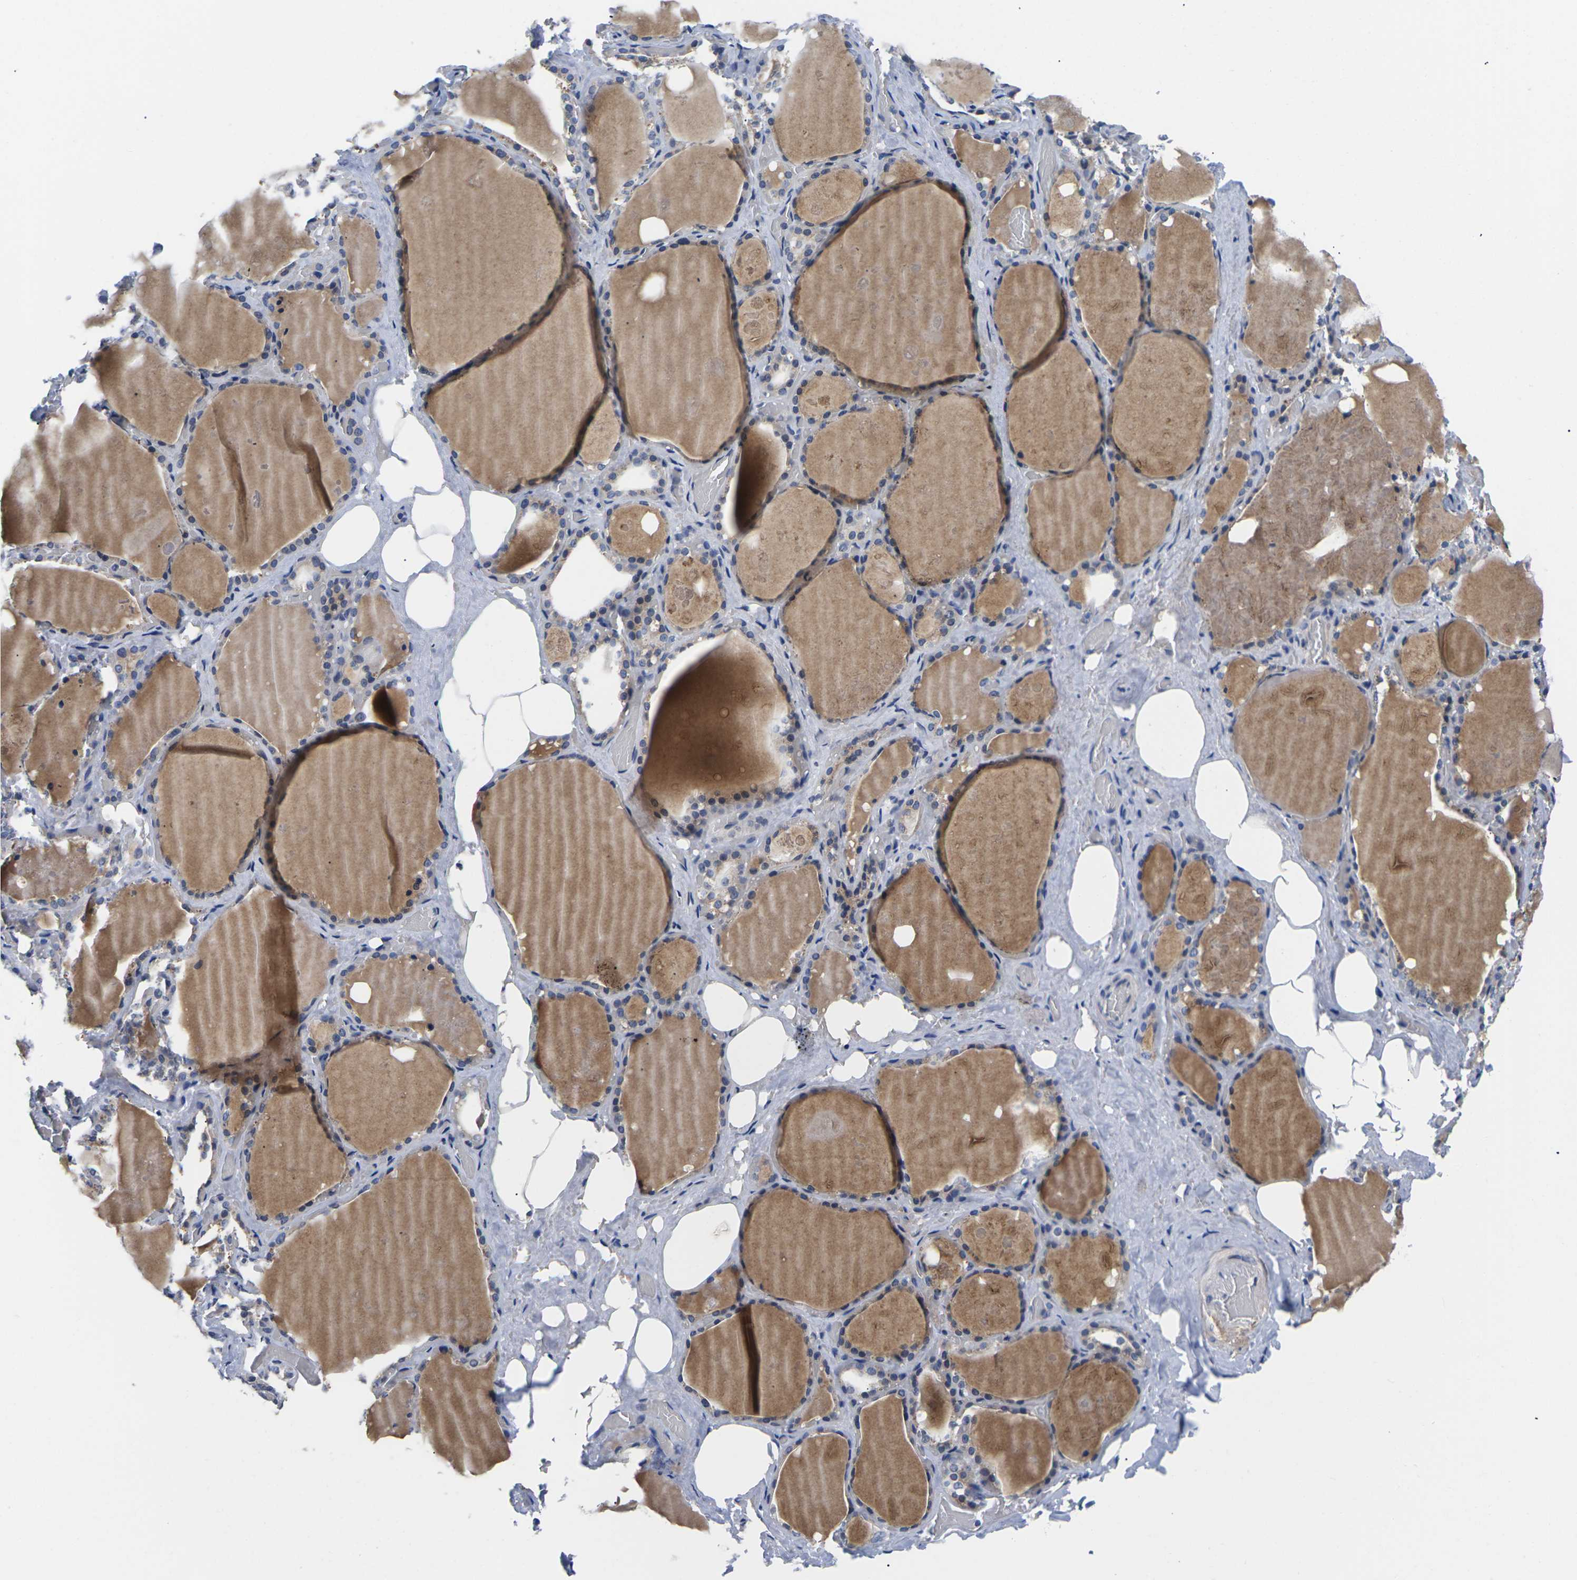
{"staining": {"intensity": "weak", "quantity": ">75%", "location": "cytoplasmic/membranous"}, "tissue": "thyroid gland", "cell_type": "Glandular cells", "image_type": "normal", "snomed": [{"axis": "morphology", "description": "Normal tissue, NOS"}, {"axis": "topography", "description": "Thyroid gland"}], "caption": "Weak cytoplasmic/membranous protein positivity is appreciated in about >75% of glandular cells in thyroid gland. (brown staining indicates protein expression, while blue staining denotes nuclei).", "gene": "ST6GAL2", "patient": {"sex": "male", "age": 61}}